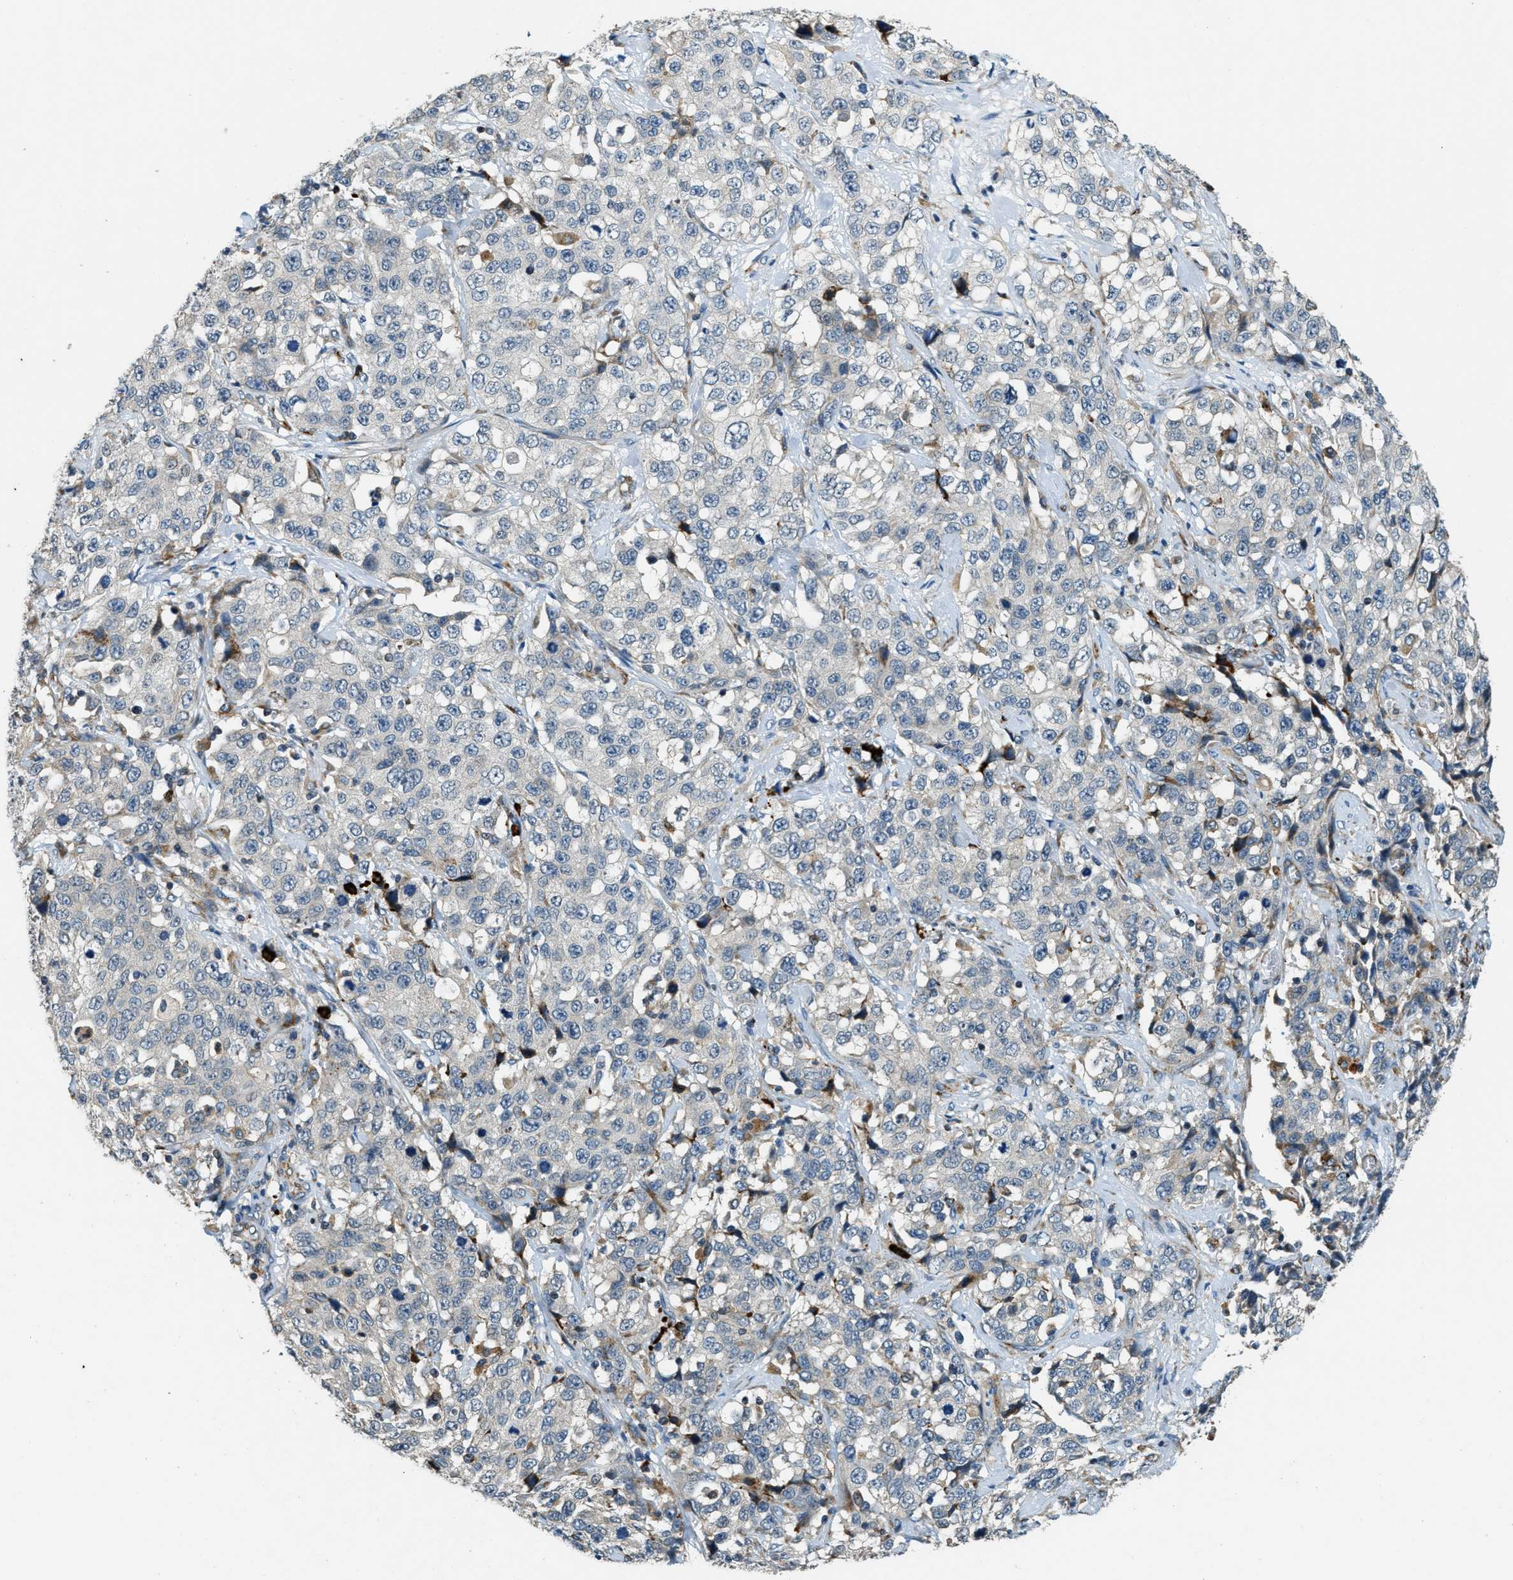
{"staining": {"intensity": "moderate", "quantity": "<25%", "location": "cytoplasmic/membranous"}, "tissue": "stomach cancer", "cell_type": "Tumor cells", "image_type": "cancer", "snomed": [{"axis": "morphology", "description": "Normal tissue, NOS"}, {"axis": "morphology", "description": "Adenocarcinoma, NOS"}, {"axis": "topography", "description": "Stomach"}], "caption": "There is low levels of moderate cytoplasmic/membranous positivity in tumor cells of stomach cancer, as demonstrated by immunohistochemical staining (brown color).", "gene": "HERC2", "patient": {"sex": "male", "age": 48}}